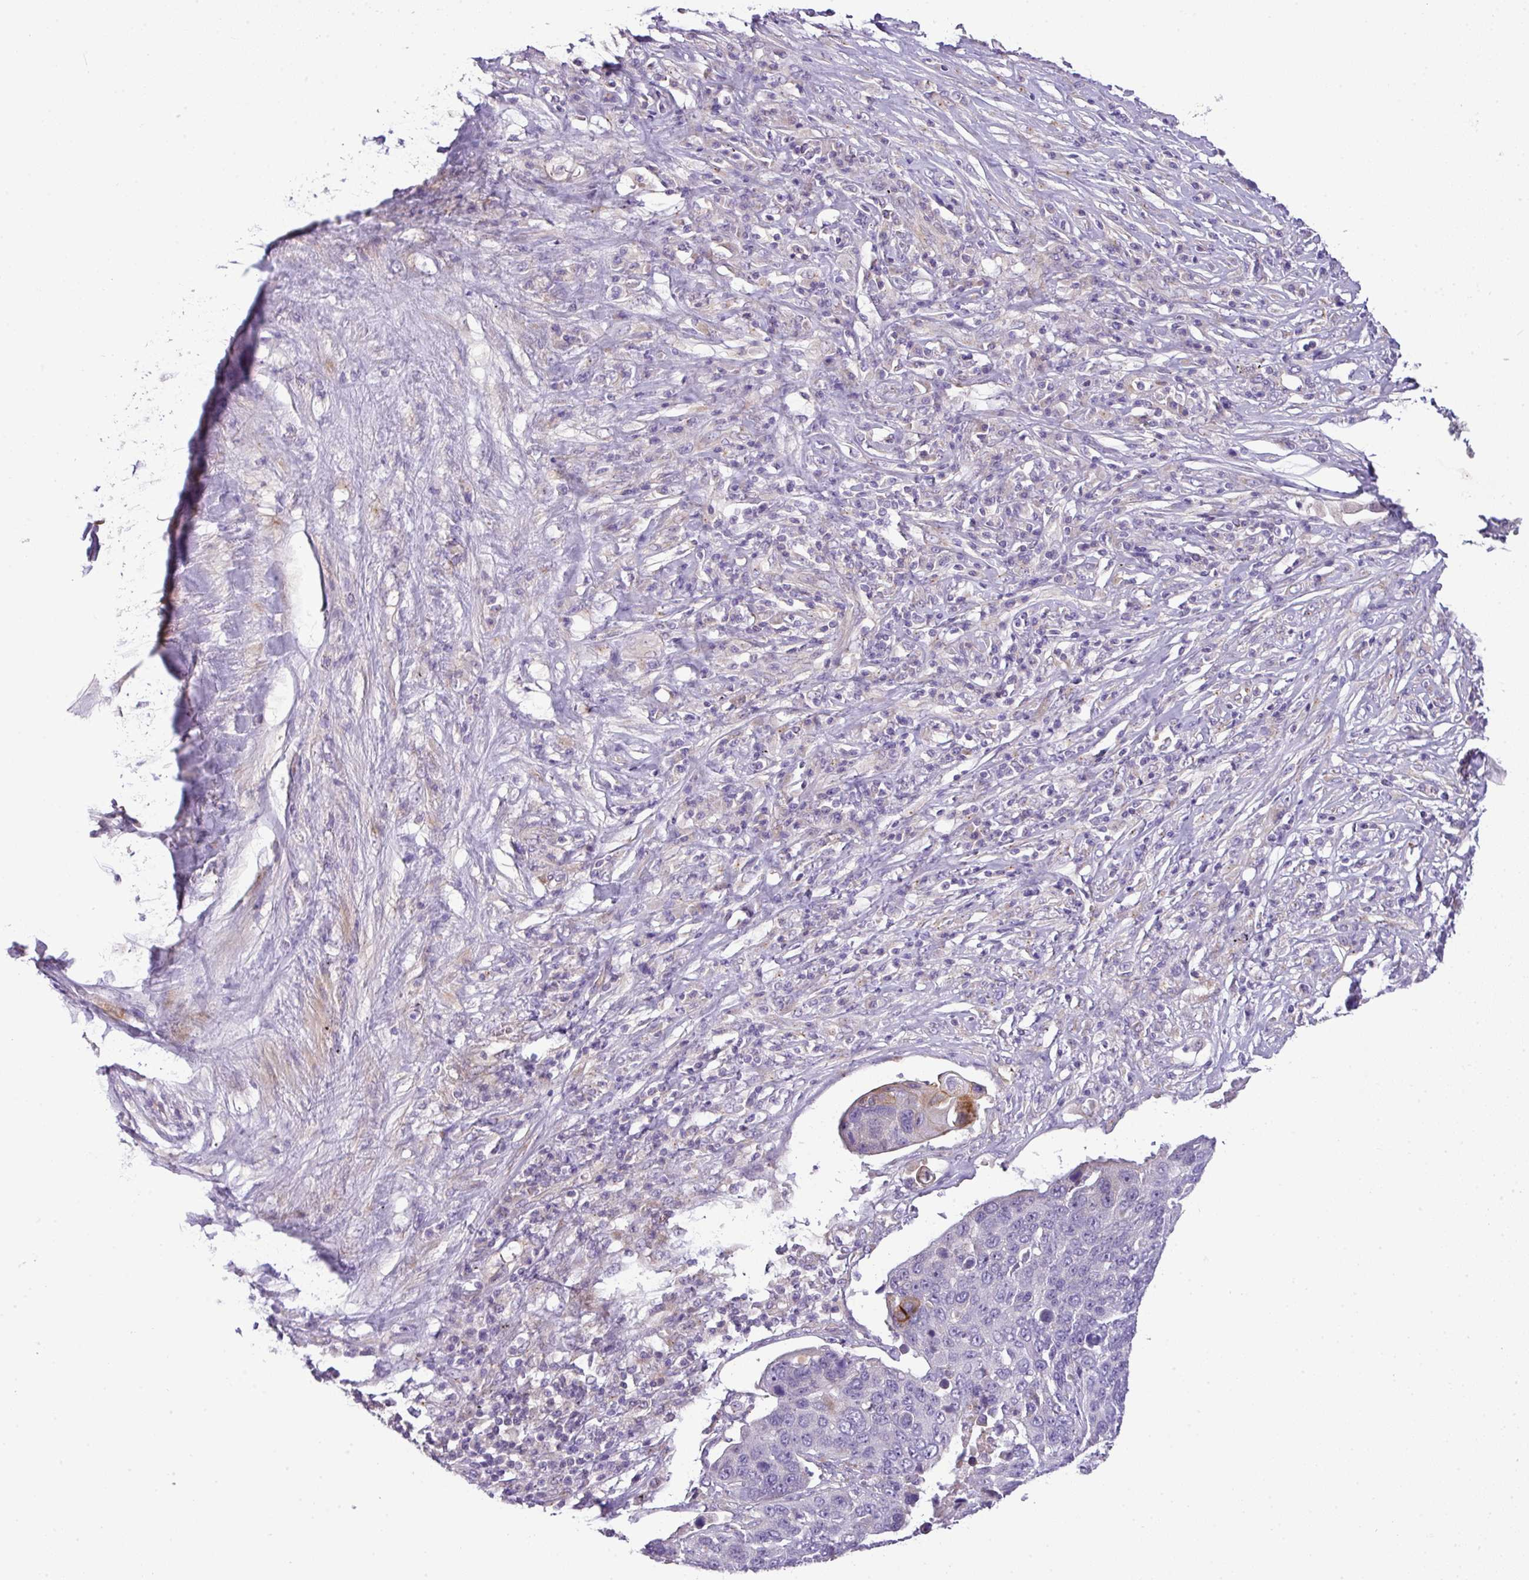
{"staining": {"intensity": "weak", "quantity": "<25%", "location": "cytoplasmic/membranous"}, "tissue": "lung cancer", "cell_type": "Tumor cells", "image_type": "cancer", "snomed": [{"axis": "morphology", "description": "Squamous cell carcinoma, NOS"}, {"axis": "topography", "description": "Lung"}], "caption": "IHC of lung cancer (squamous cell carcinoma) shows no positivity in tumor cells.", "gene": "PIK3R5", "patient": {"sex": "male", "age": 66}}